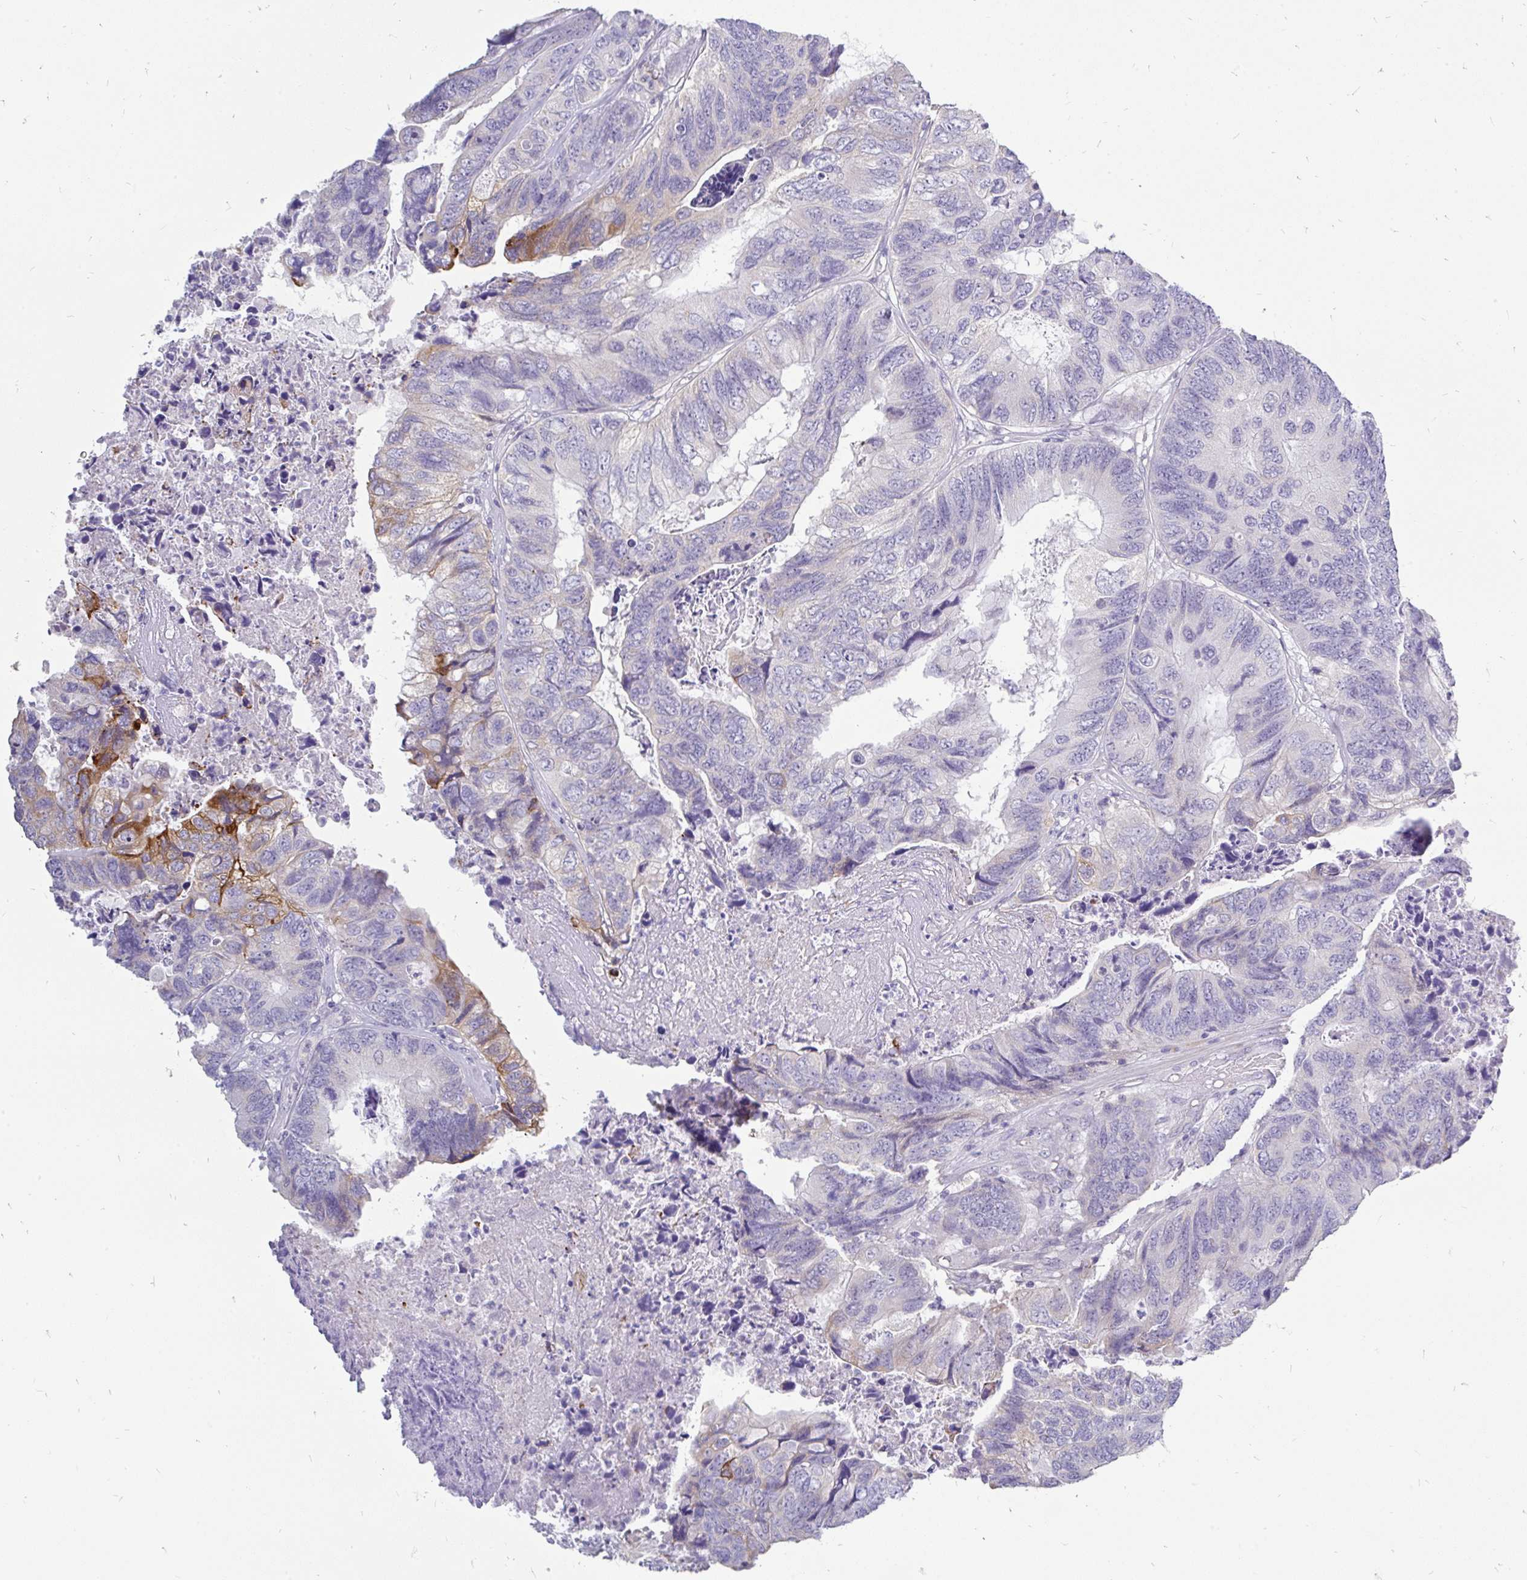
{"staining": {"intensity": "moderate", "quantity": "<25%", "location": "cytoplasmic/membranous"}, "tissue": "colorectal cancer", "cell_type": "Tumor cells", "image_type": "cancer", "snomed": [{"axis": "morphology", "description": "Adenocarcinoma, NOS"}, {"axis": "topography", "description": "Colon"}], "caption": "A low amount of moderate cytoplasmic/membranous staining is present in about <25% of tumor cells in colorectal cancer tissue.", "gene": "INTS5", "patient": {"sex": "female", "age": 67}}